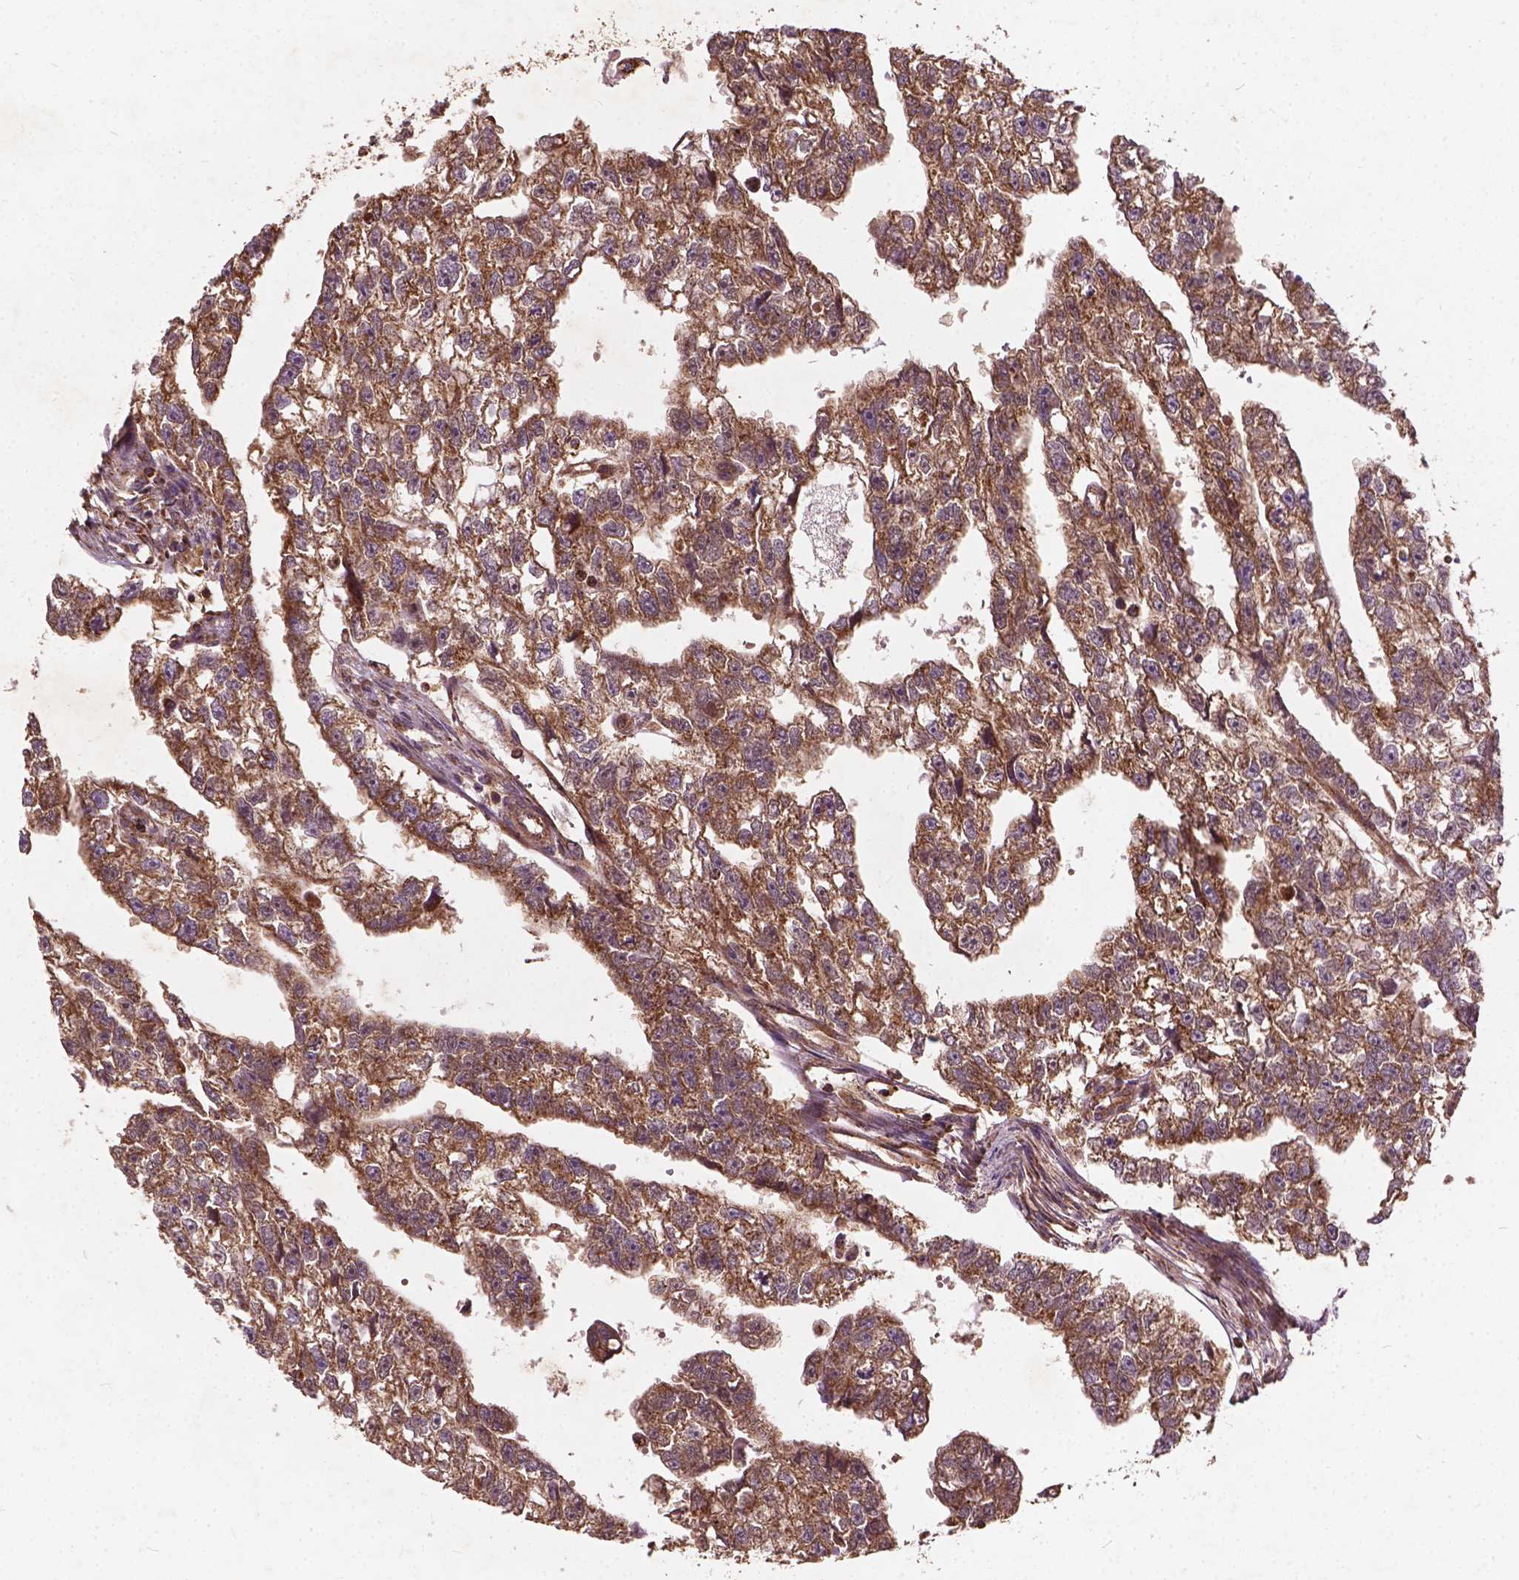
{"staining": {"intensity": "moderate", "quantity": ">75%", "location": "cytoplasmic/membranous"}, "tissue": "testis cancer", "cell_type": "Tumor cells", "image_type": "cancer", "snomed": [{"axis": "morphology", "description": "Carcinoma, Embryonal, NOS"}, {"axis": "morphology", "description": "Teratoma, malignant, NOS"}, {"axis": "topography", "description": "Testis"}], "caption": "Testis teratoma (malignant) stained for a protein (brown) displays moderate cytoplasmic/membranous positive positivity in approximately >75% of tumor cells.", "gene": "UBXN2A", "patient": {"sex": "male", "age": 44}}